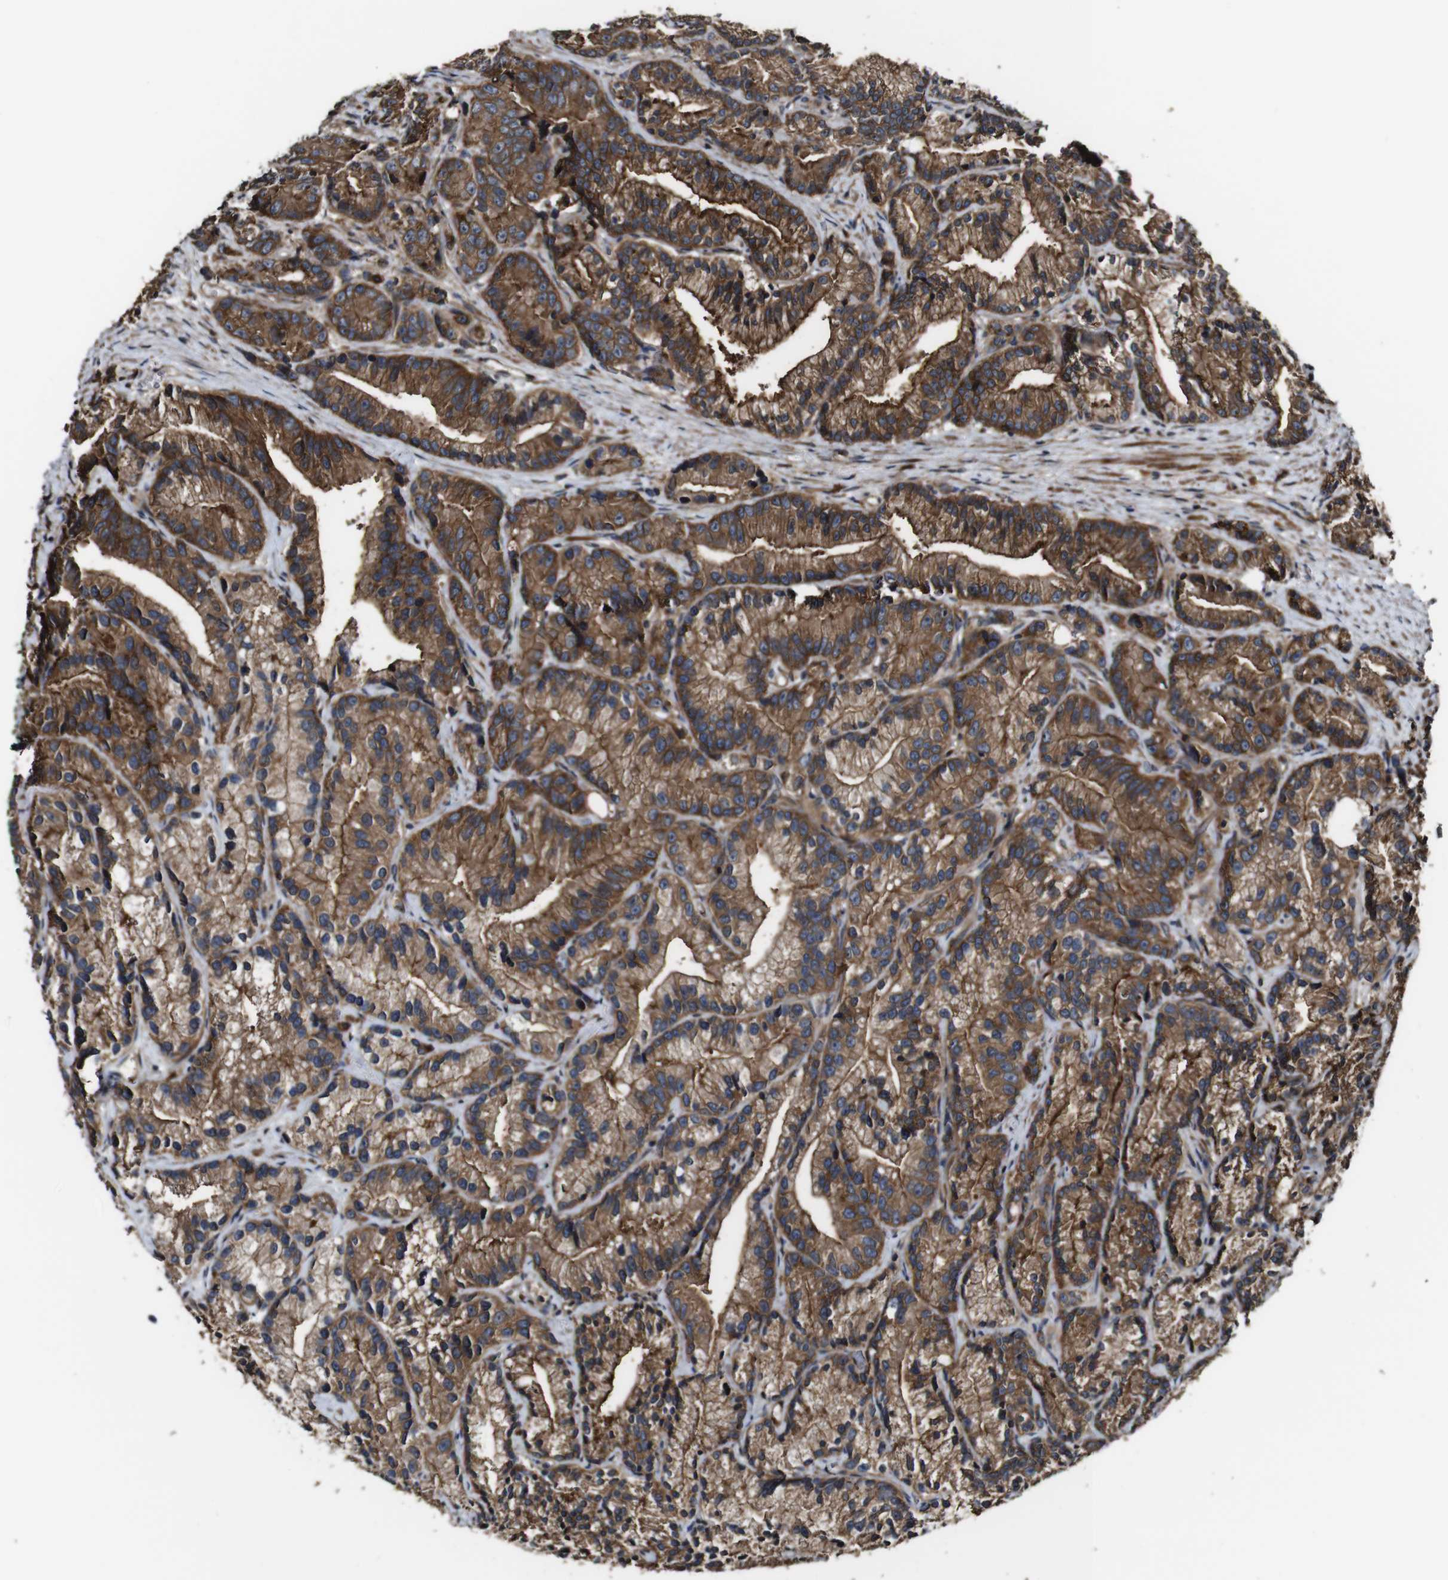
{"staining": {"intensity": "moderate", "quantity": ">75%", "location": "cytoplasmic/membranous"}, "tissue": "prostate cancer", "cell_type": "Tumor cells", "image_type": "cancer", "snomed": [{"axis": "morphology", "description": "Adenocarcinoma, Low grade"}, {"axis": "topography", "description": "Prostate"}], "caption": "Human prostate cancer (adenocarcinoma (low-grade)) stained with a brown dye demonstrates moderate cytoplasmic/membranous positive positivity in about >75% of tumor cells.", "gene": "TNIK", "patient": {"sex": "male", "age": 89}}